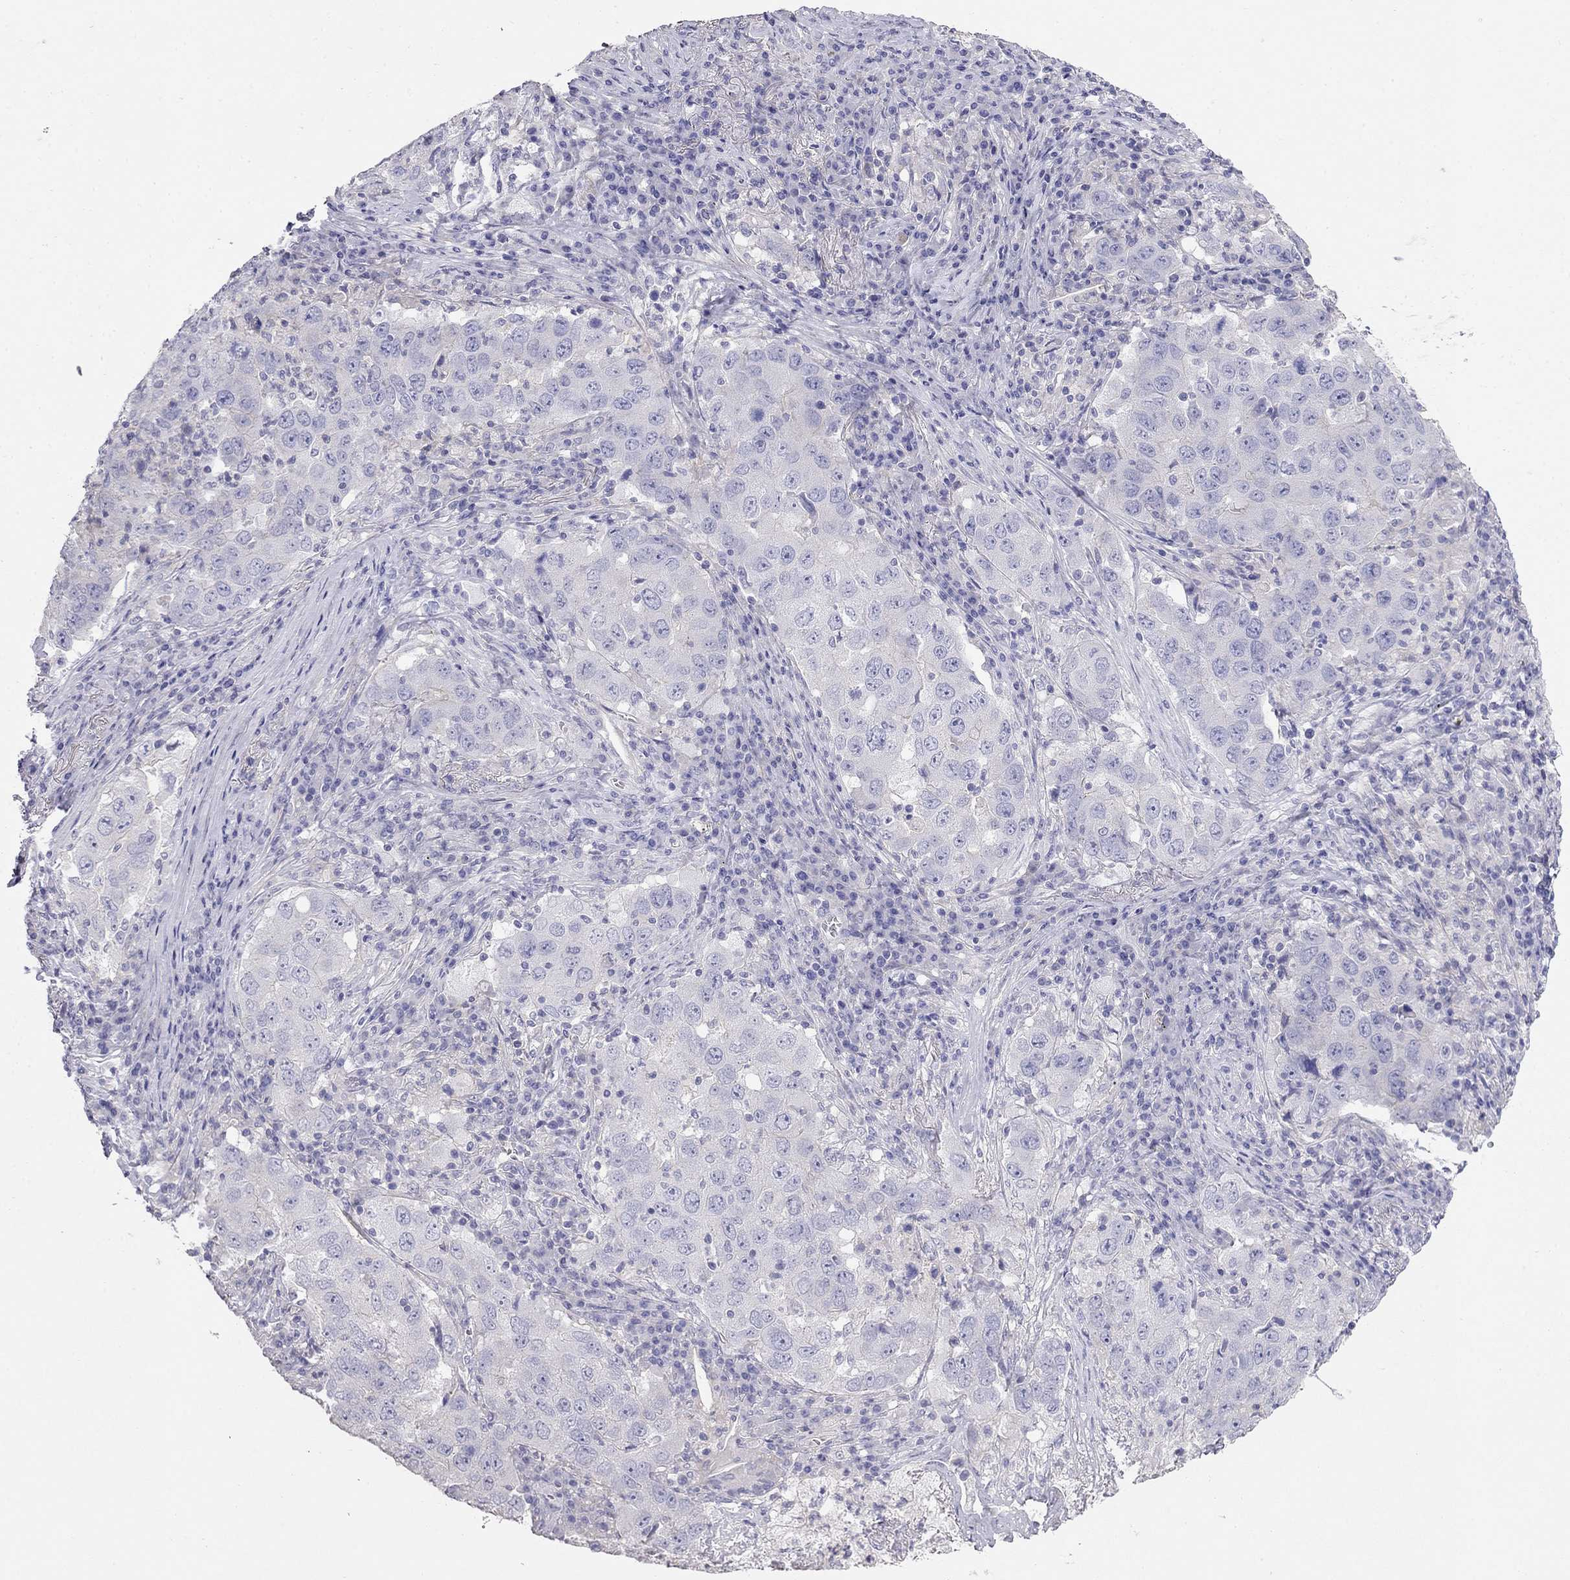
{"staining": {"intensity": "negative", "quantity": "none", "location": "none"}, "tissue": "lung cancer", "cell_type": "Tumor cells", "image_type": "cancer", "snomed": [{"axis": "morphology", "description": "Adenocarcinoma, NOS"}, {"axis": "topography", "description": "Lung"}], "caption": "Immunohistochemistry (IHC) of lung cancer displays no expression in tumor cells.", "gene": "LY6H", "patient": {"sex": "male", "age": 73}}